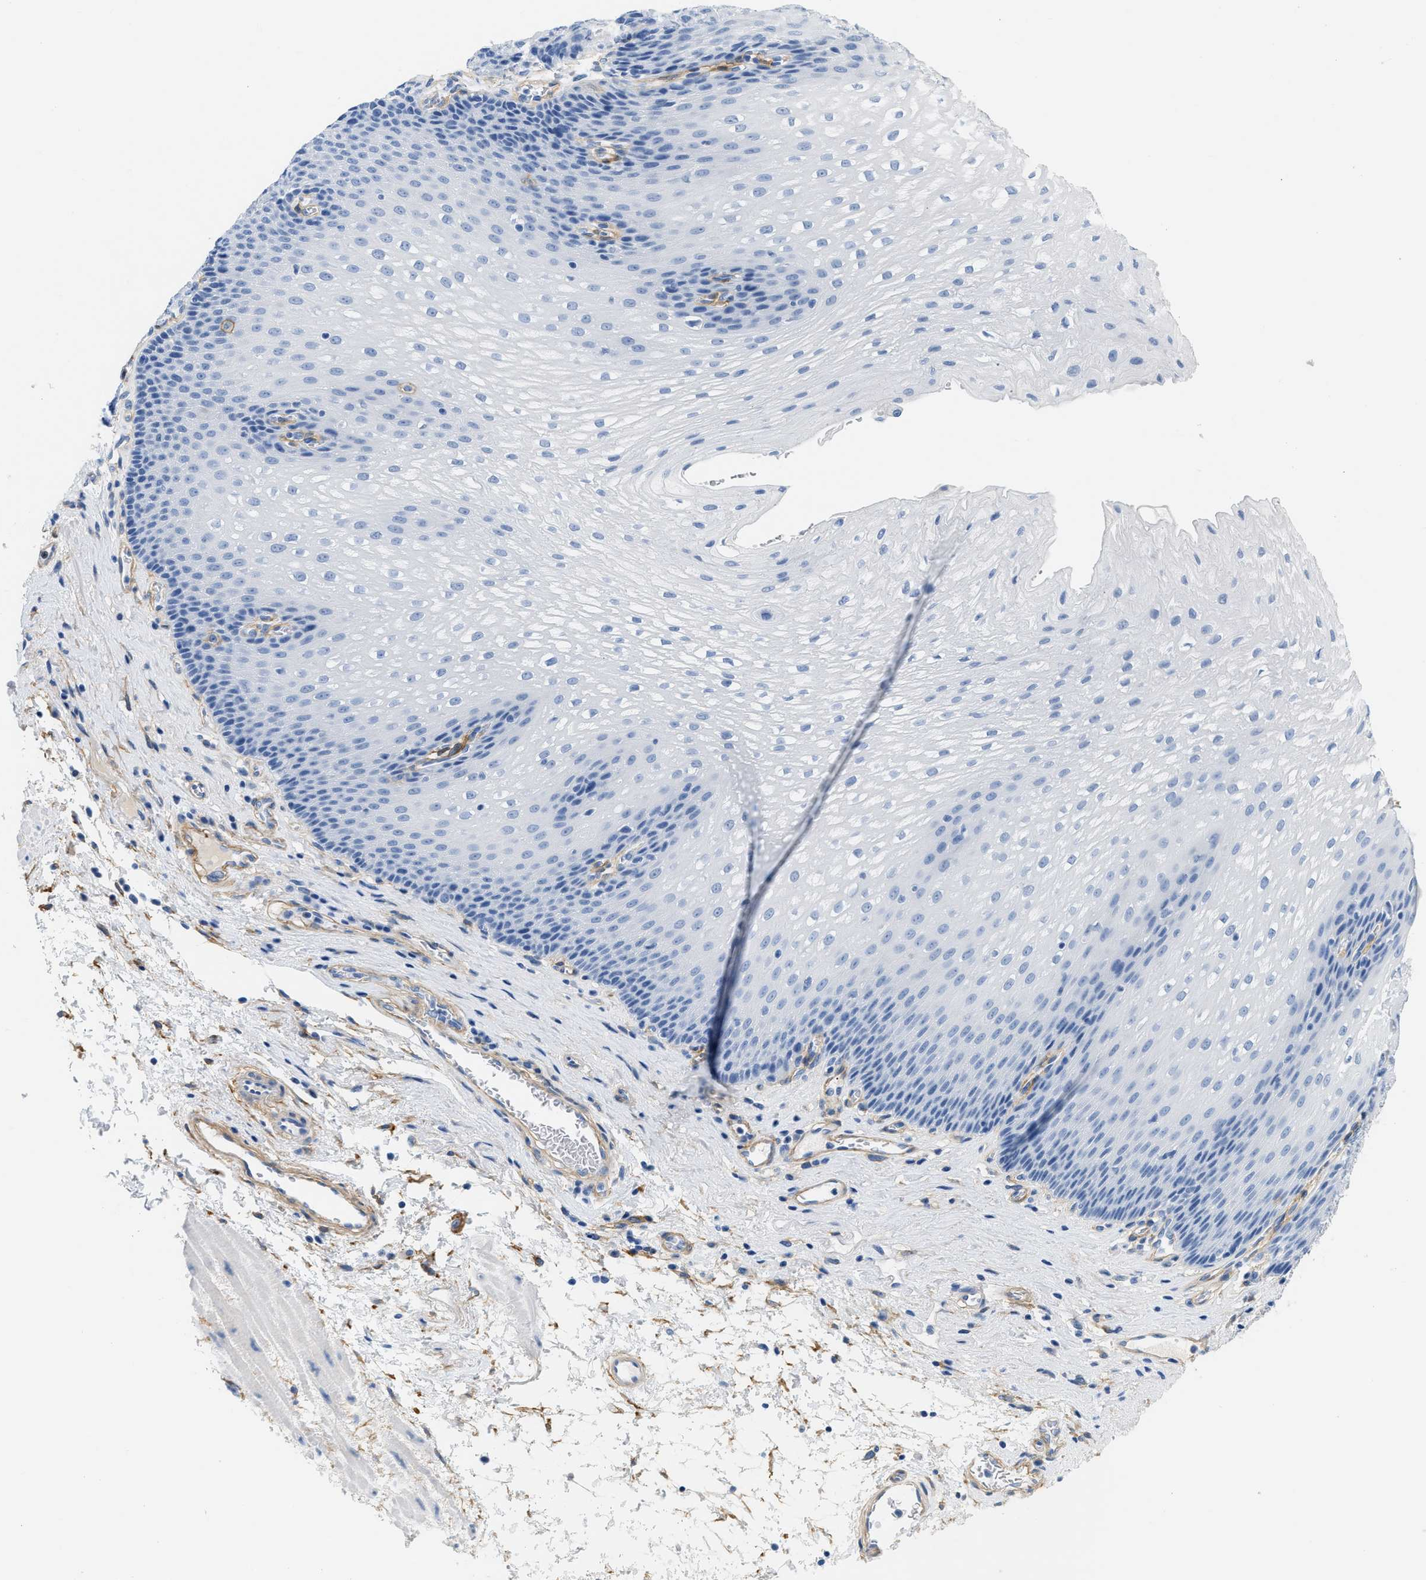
{"staining": {"intensity": "negative", "quantity": "none", "location": "none"}, "tissue": "esophagus", "cell_type": "Squamous epithelial cells", "image_type": "normal", "snomed": [{"axis": "morphology", "description": "Normal tissue, NOS"}, {"axis": "topography", "description": "Esophagus"}], "caption": "Squamous epithelial cells show no significant protein staining in normal esophagus. Nuclei are stained in blue.", "gene": "PDGFRB", "patient": {"sex": "male", "age": 48}}